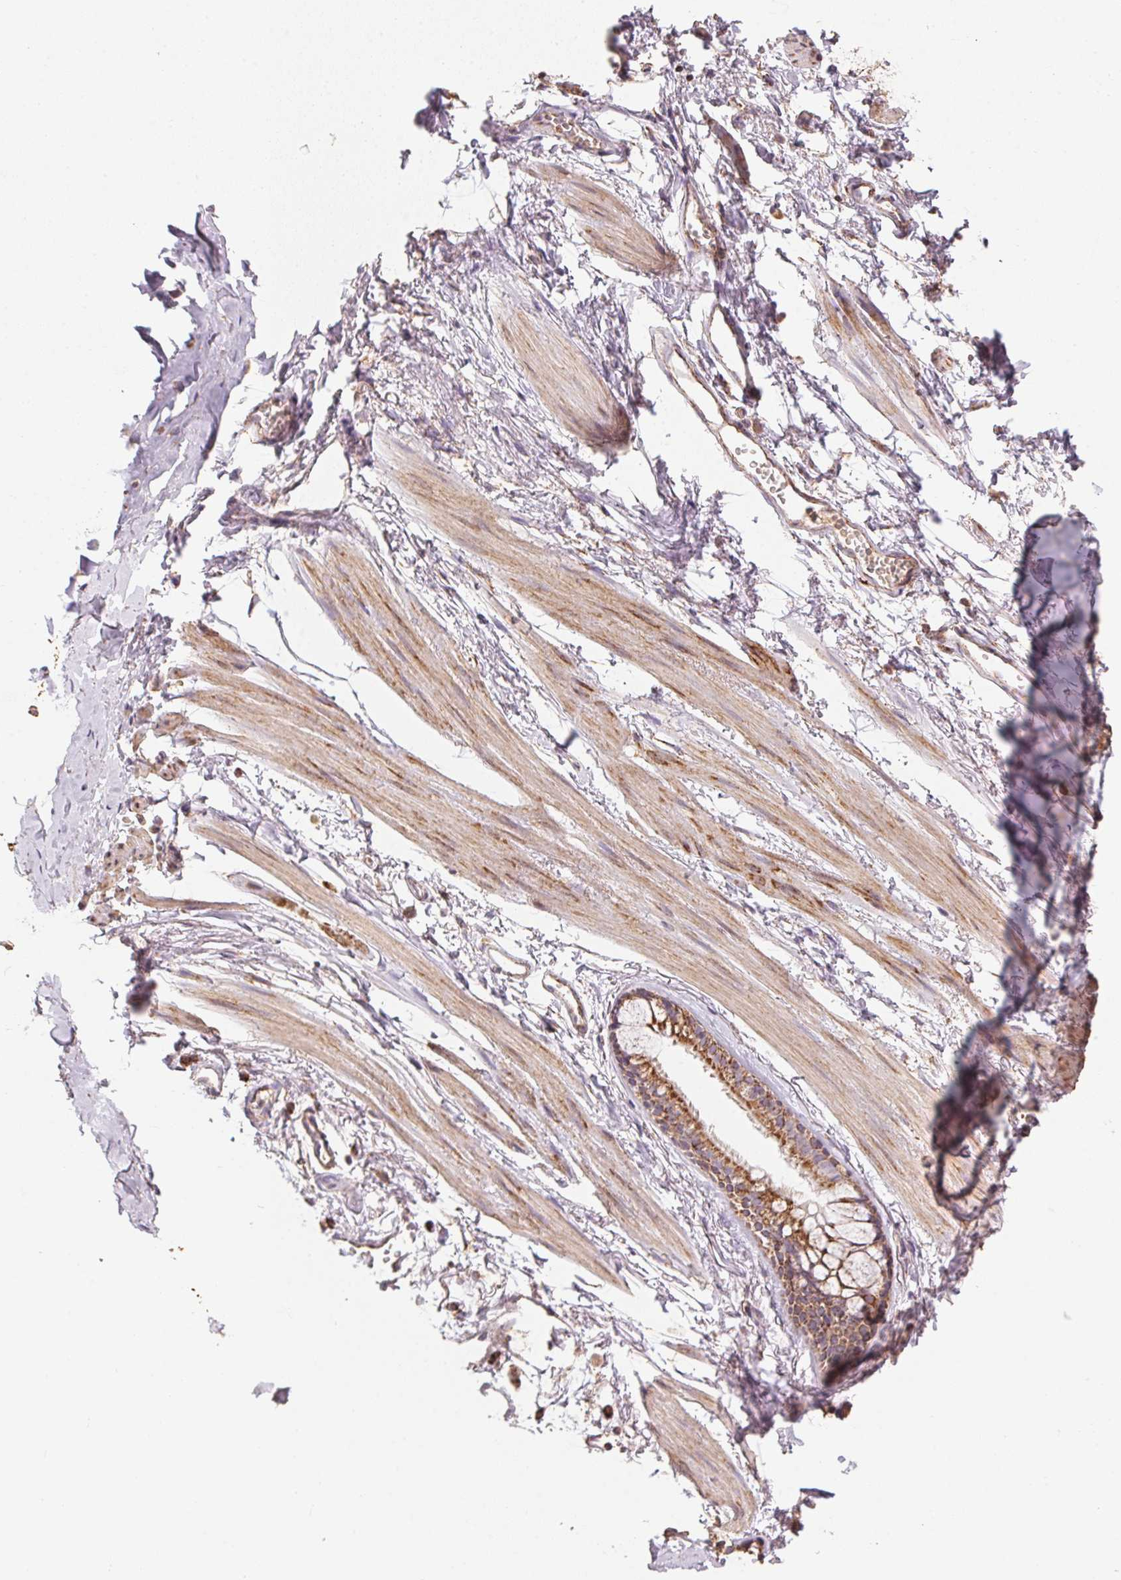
{"staining": {"intensity": "moderate", "quantity": ">75%", "location": "cytoplasmic/membranous"}, "tissue": "adipose tissue", "cell_type": "Adipocytes", "image_type": "normal", "snomed": [{"axis": "morphology", "description": "Normal tissue, NOS"}, {"axis": "topography", "description": "Cartilage tissue"}, {"axis": "topography", "description": "Bronchus"}], "caption": "Adipocytes show medium levels of moderate cytoplasmic/membranous positivity in approximately >75% of cells in unremarkable human adipose tissue.", "gene": "NDUFS2", "patient": {"sex": "female", "age": 79}}